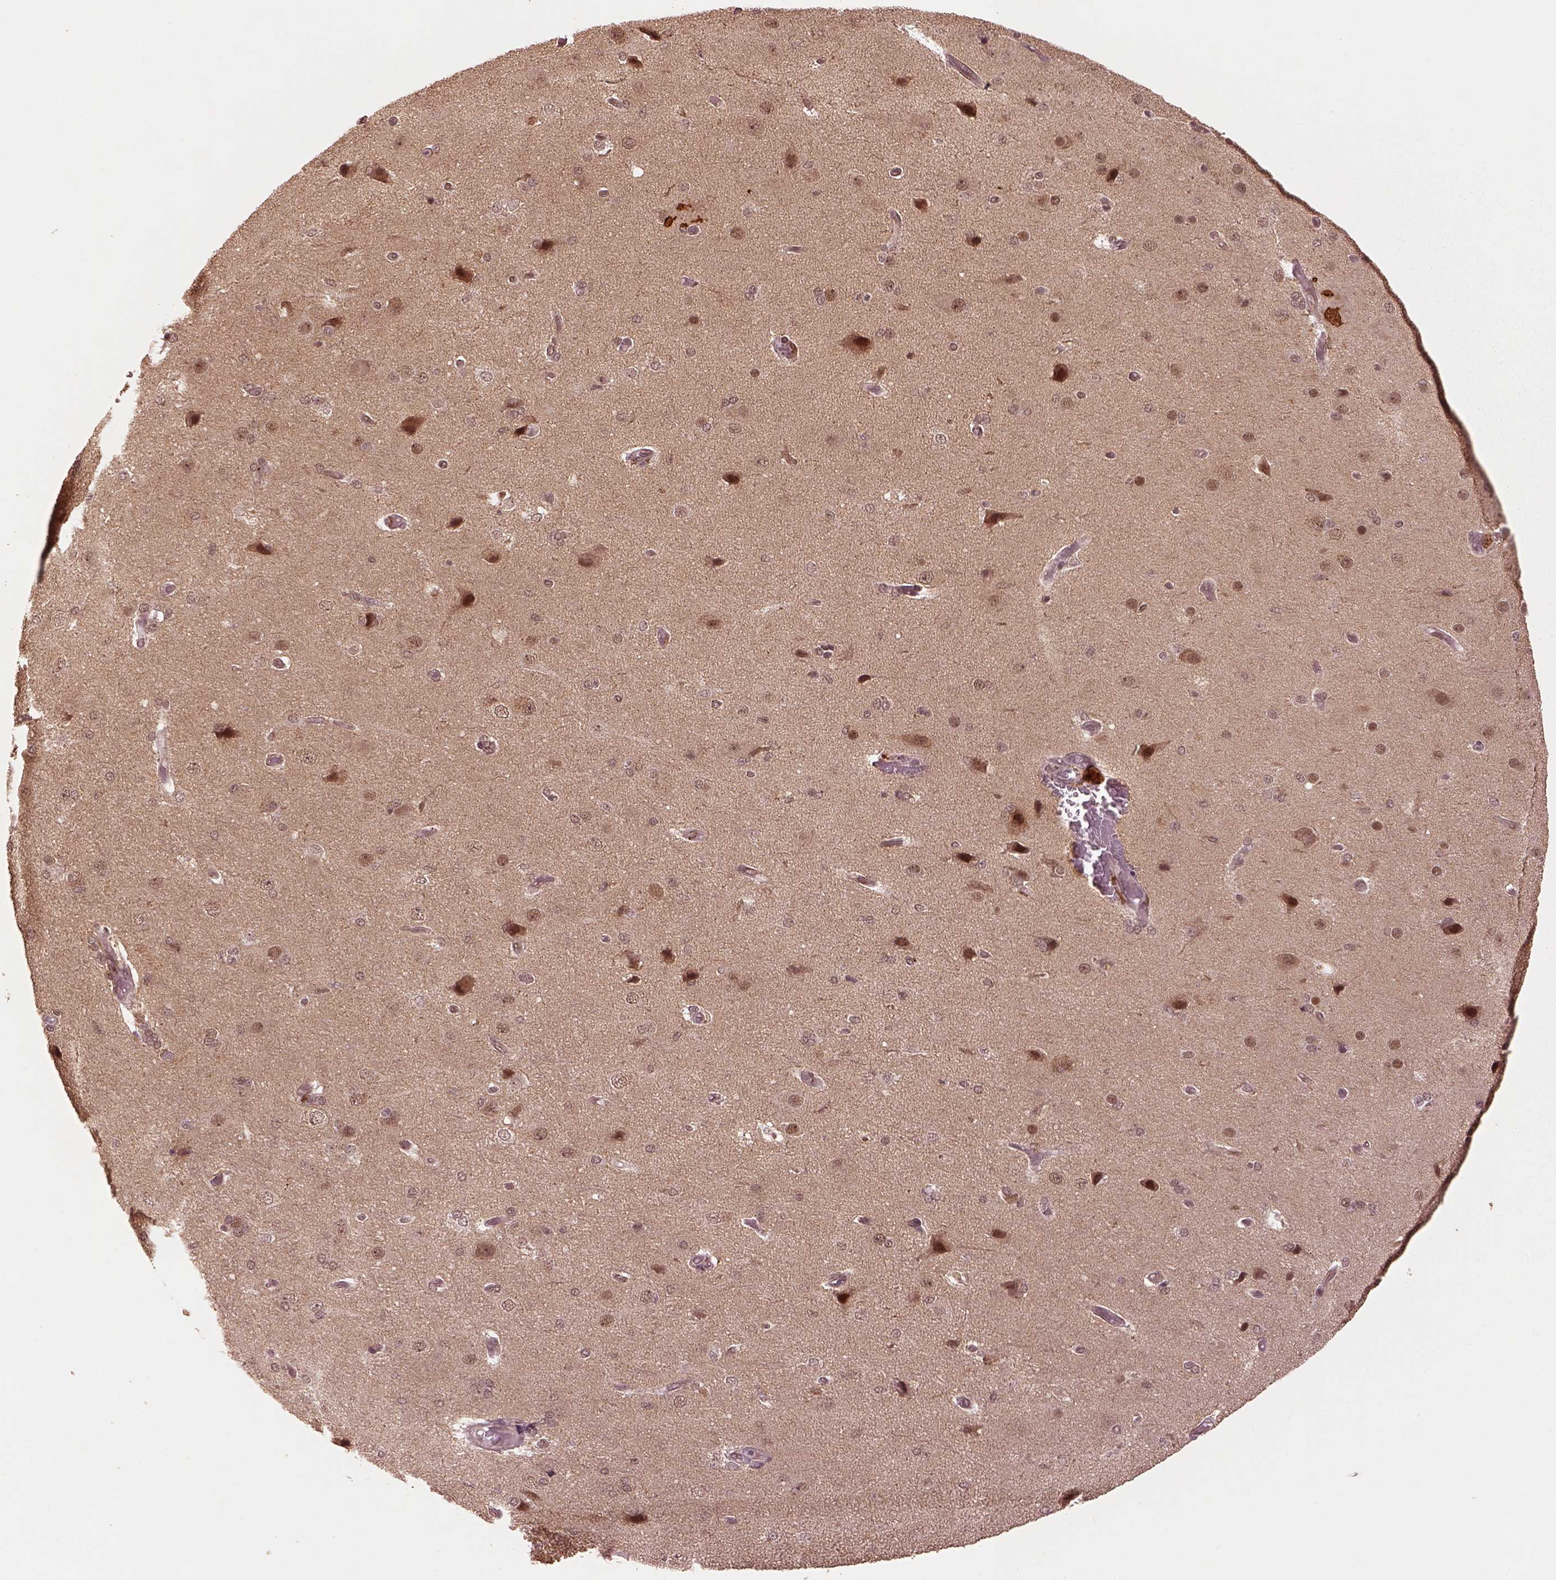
{"staining": {"intensity": "moderate", "quantity": ">75%", "location": "nuclear"}, "tissue": "cerebral cortex", "cell_type": "Endothelial cells", "image_type": "normal", "snomed": [{"axis": "morphology", "description": "Normal tissue, NOS"}, {"axis": "morphology", "description": "Glioma, malignant, High grade"}, {"axis": "topography", "description": "Cerebral cortex"}], "caption": "Immunohistochemistry (IHC) image of unremarkable cerebral cortex: human cerebral cortex stained using IHC reveals medium levels of moderate protein expression localized specifically in the nuclear of endothelial cells, appearing as a nuclear brown color.", "gene": "BRD9", "patient": {"sex": "male", "age": 77}}